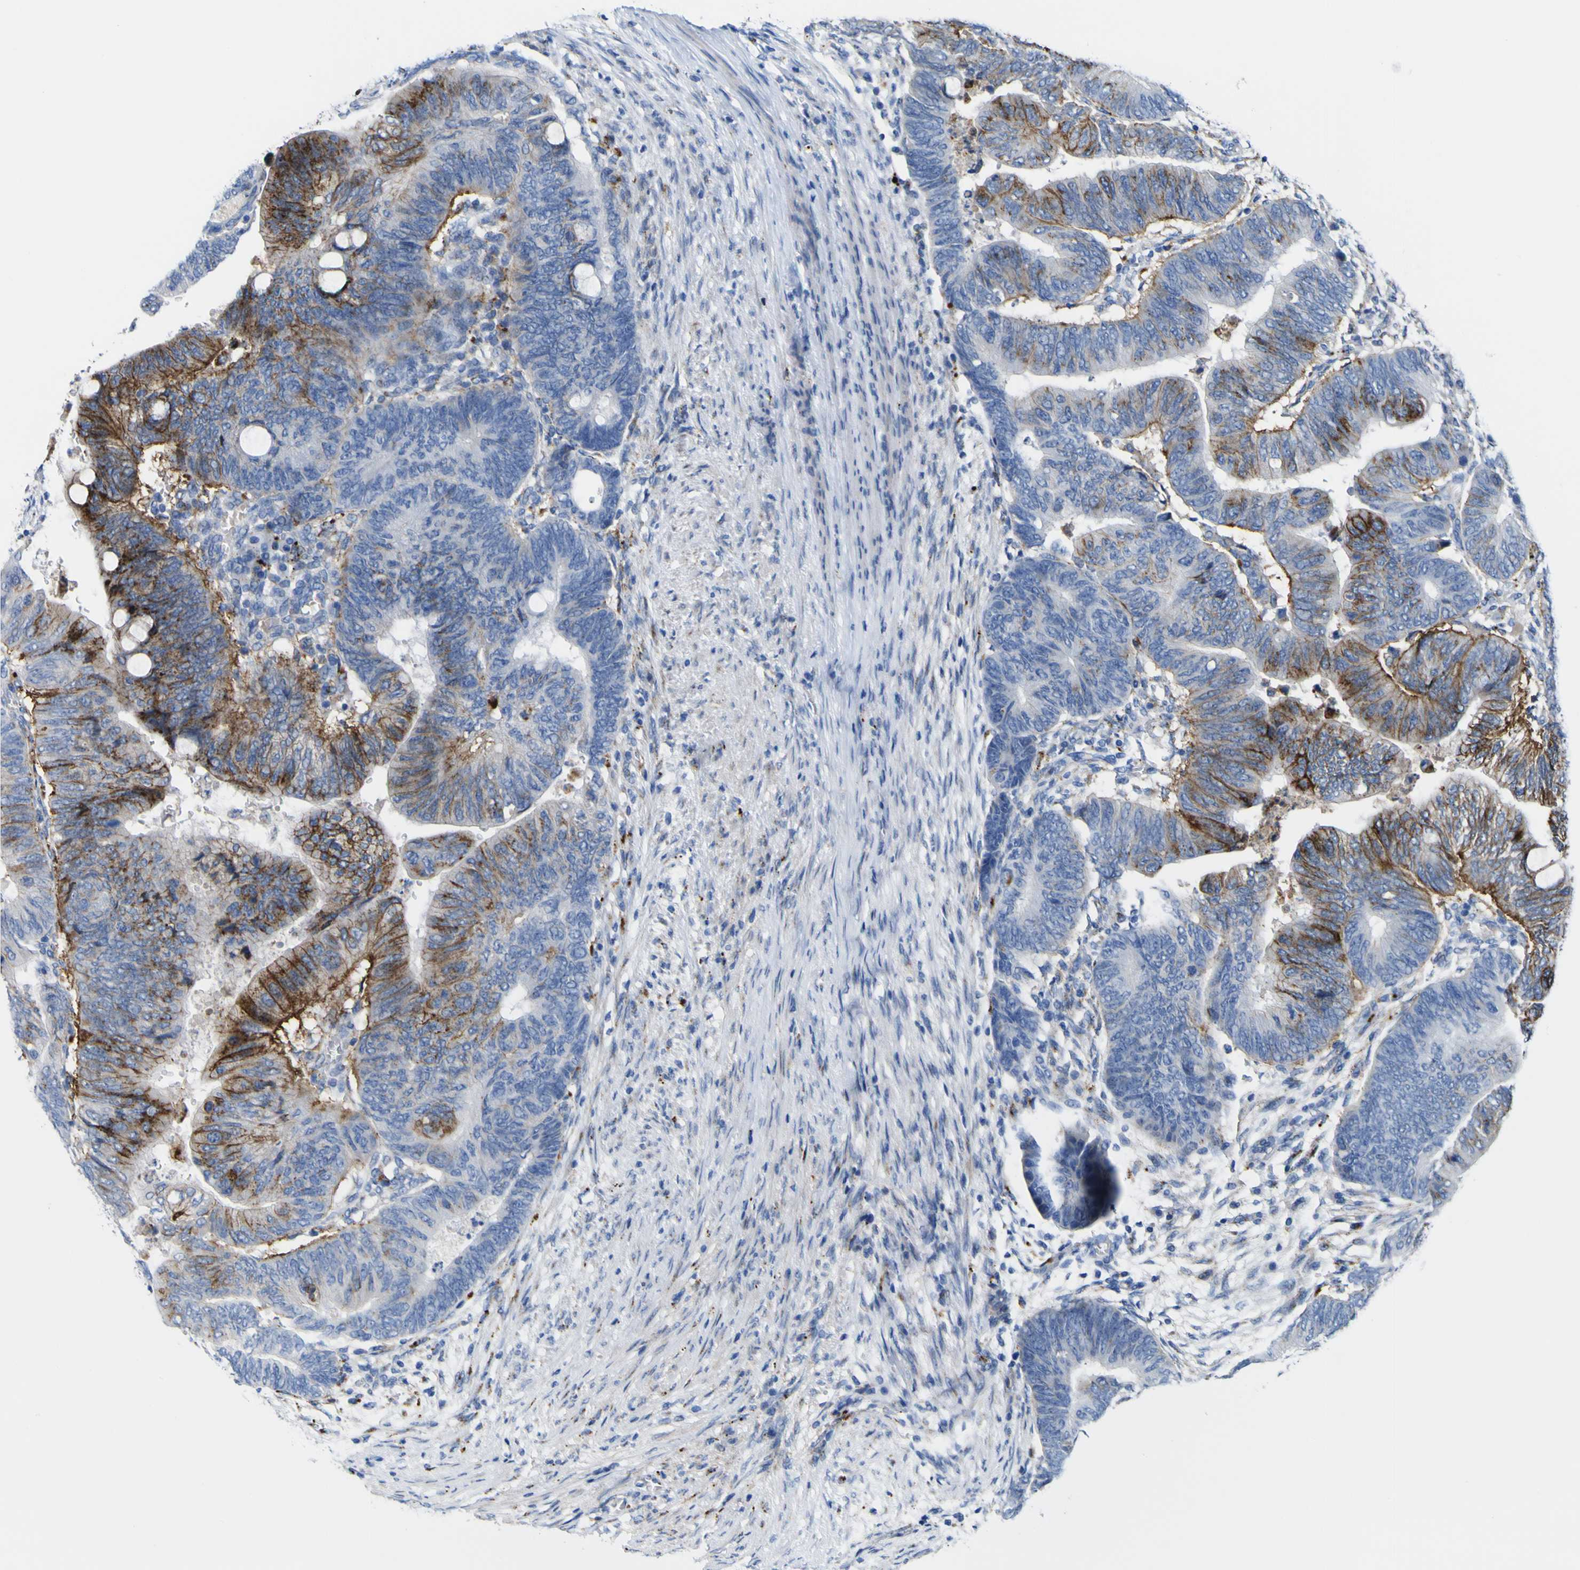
{"staining": {"intensity": "moderate", "quantity": "25%-75%", "location": "cytoplasmic/membranous"}, "tissue": "colorectal cancer", "cell_type": "Tumor cells", "image_type": "cancer", "snomed": [{"axis": "morphology", "description": "Normal tissue, NOS"}, {"axis": "morphology", "description": "Adenocarcinoma, NOS"}, {"axis": "topography", "description": "Rectum"}, {"axis": "topography", "description": "Peripheral nerve tissue"}], "caption": "This histopathology image shows immunohistochemistry staining of human colorectal cancer, with medium moderate cytoplasmic/membranous positivity in approximately 25%-75% of tumor cells.", "gene": "PTPRF", "patient": {"sex": "male", "age": 92}}